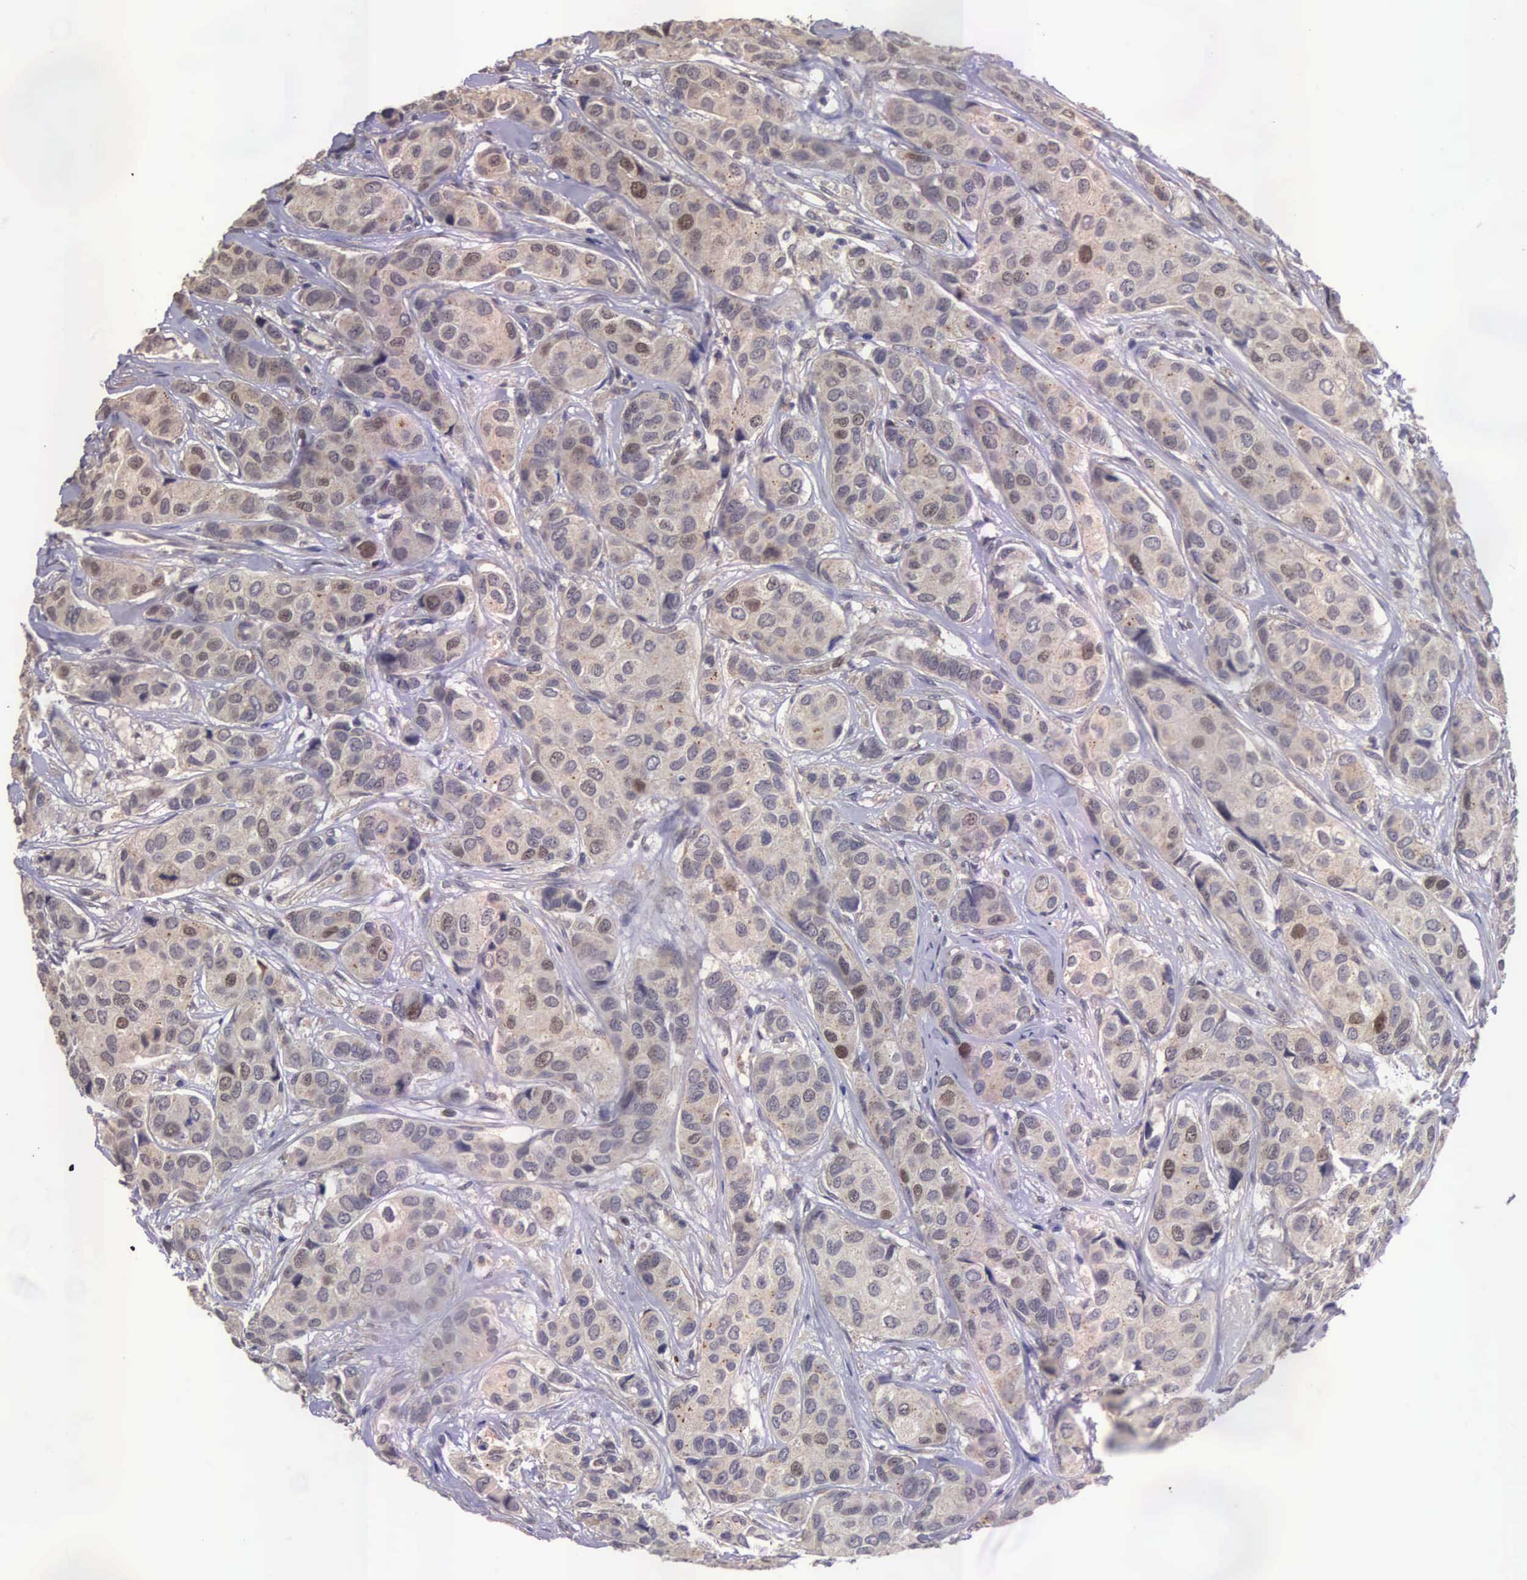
{"staining": {"intensity": "weak", "quantity": ">75%", "location": "cytoplasmic/membranous,nuclear"}, "tissue": "breast cancer", "cell_type": "Tumor cells", "image_type": "cancer", "snomed": [{"axis": "morphology", "description": "Duct carcinoma"}, {"axis": "topography", "description": "Breast"}], "caption": "A histopathology image showing weak cytoplasmic/membranous and nuclear positivity in approximately >75% of tumor cells in breast infiltrating ductal carcinoma, as visualized by brown immunohistochemical staining.", "gene": "CDC45", "patient": {"sex": "female", "age": 68}}